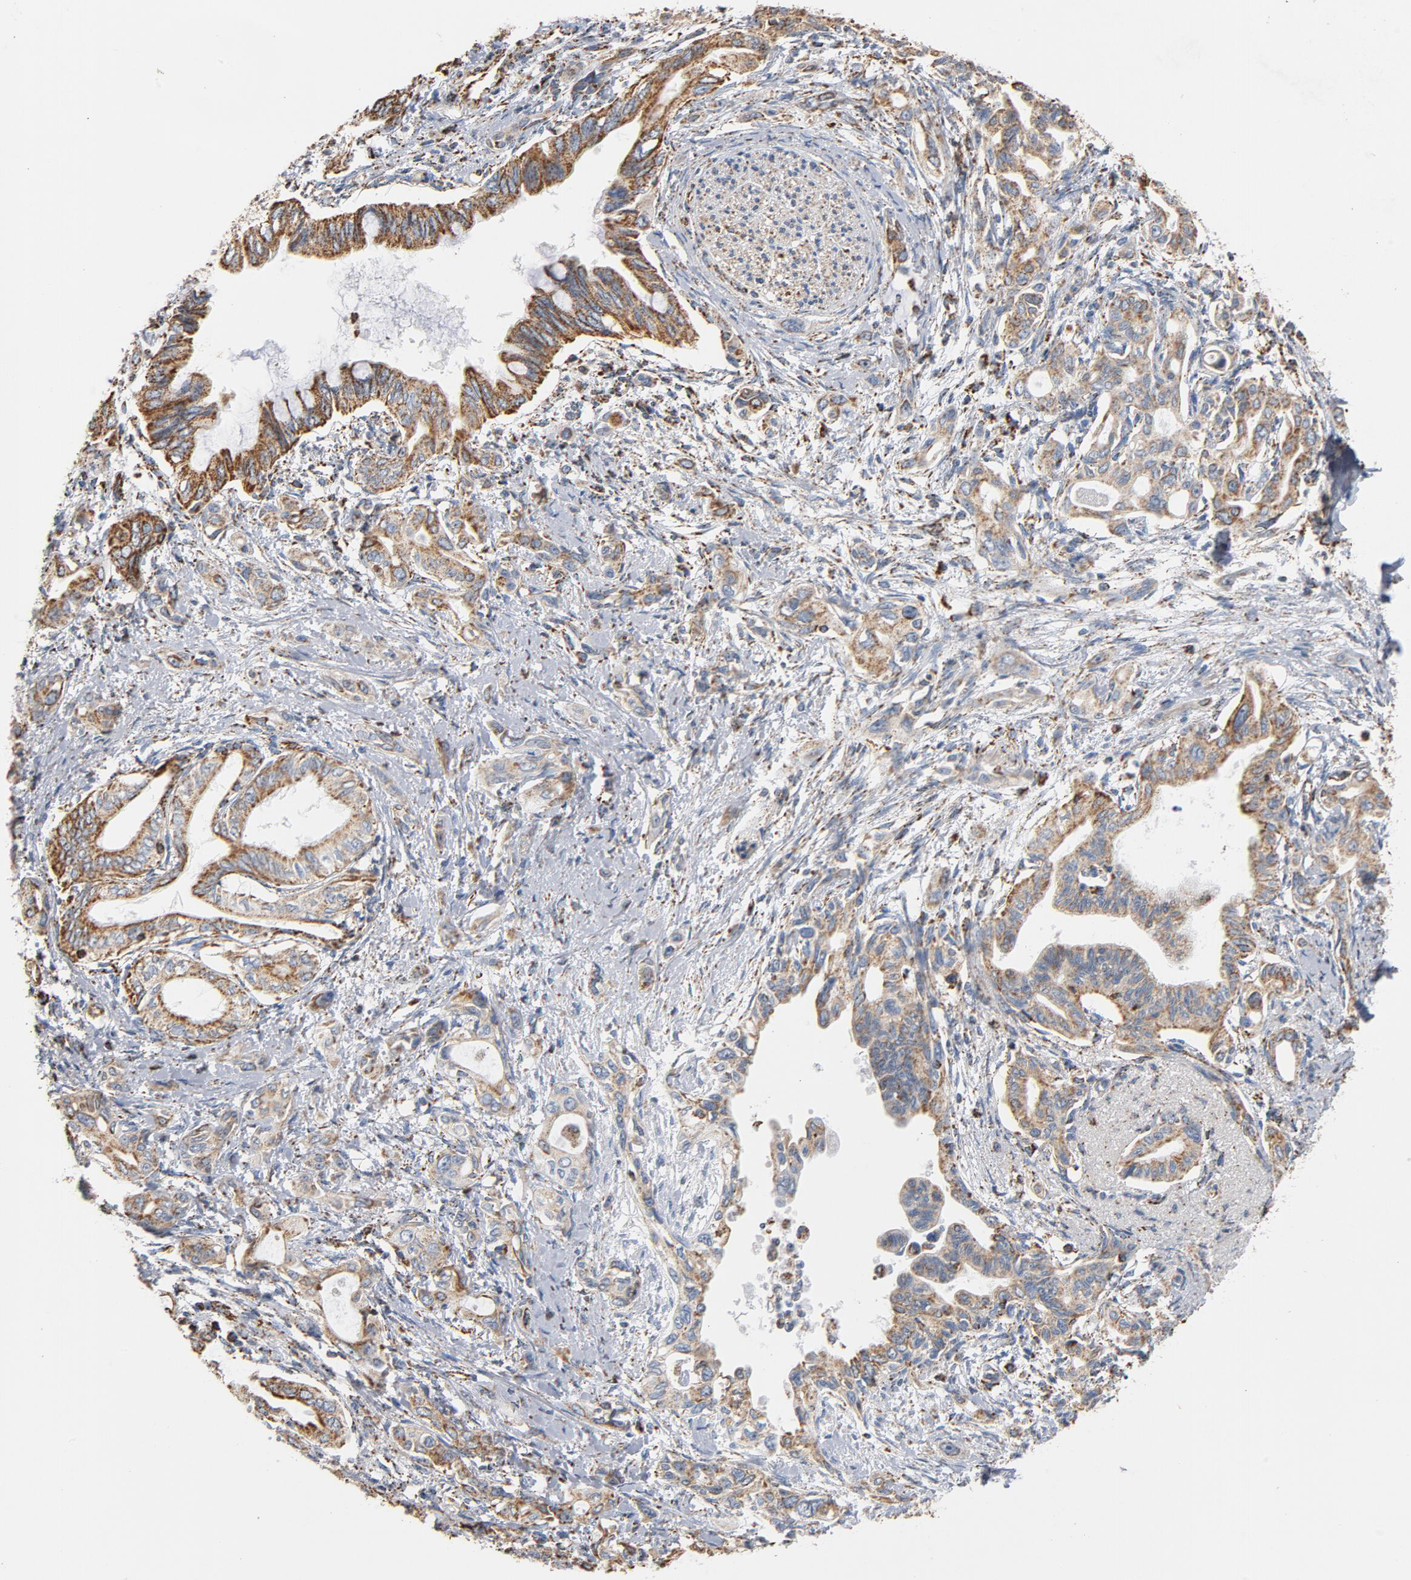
{"staining": {"intensity": "moderate", "quantity": ">75%", "location": "cytoplasmic/membranous"}, "tissue": "pancreatic cancer", "cell_type": "Tumor cells", "image_type": "cancer", "snomed": [{"axis": "morphology", "description": "Adenocarcinoma, NOS"}, {"axis": "topography", "description": "Pancreas"}], "caption": "Adenocarcinoma (pancreatic) stained with a protein marker reveals moderate staining in tumor cells.", "gene": "NDUFS4", "patient": {"sex": "female", "age": 60}}